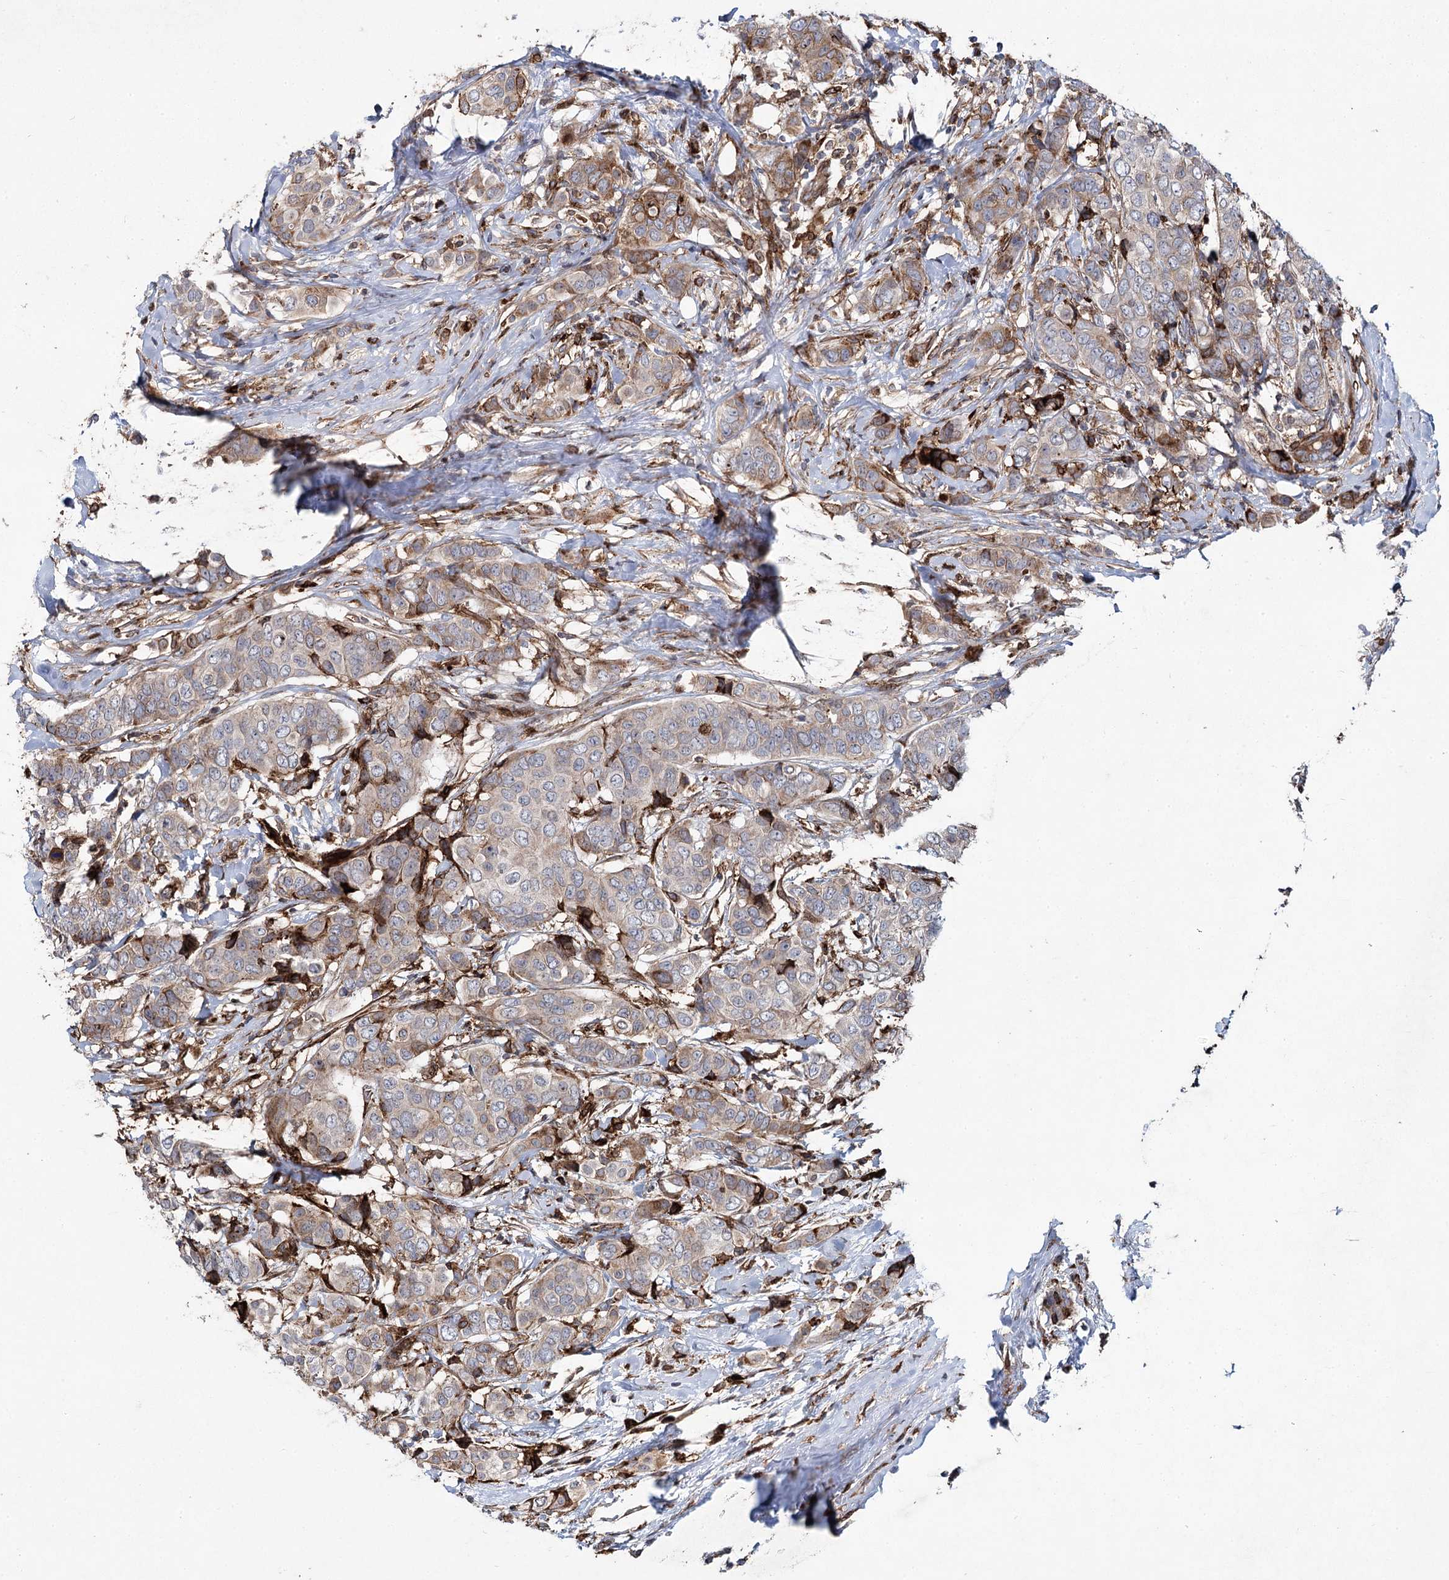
{"staining": {"intensity": "moderate", "quantity": ">75%", "location": "cytoplasmic/membranous"}, "tissue": "breast cancer", "cell_type": "Tumor cells", "image_type": "cancer", "snomed": [{"axis": "morphology", "description": "Lobular carcinoma"}, {"axis": "topography", "description": "Breast"}], "caption": "Lobular carcinoma (breast) tissue displays moderate cytoplasmic/membranous positivity in approximately >75% of tumor cells, visualized by immunohistochemistry.", "gene": "DCUN1D4", "patient": {"sex": "female", "age": 51}}